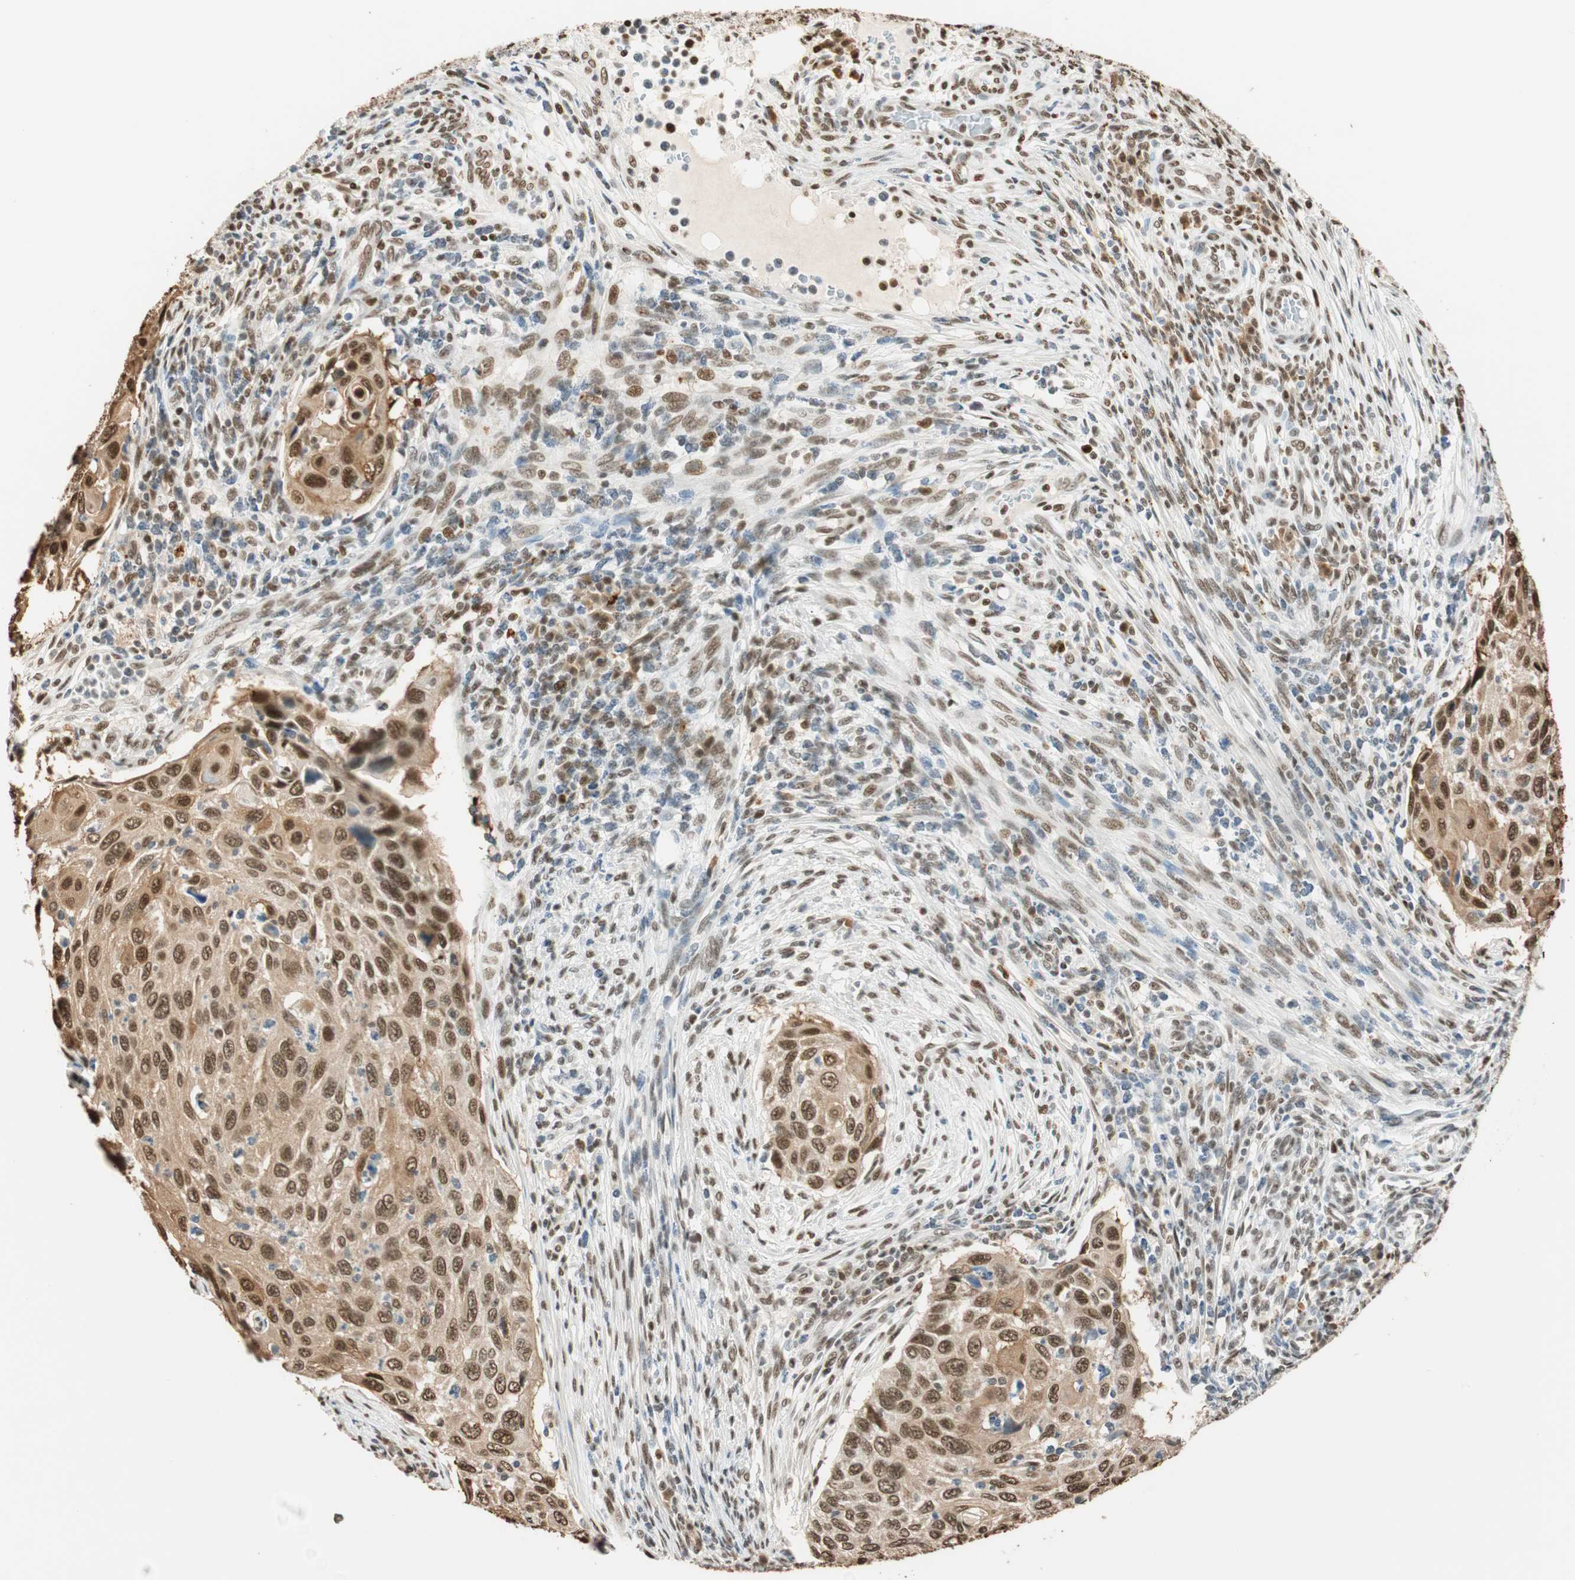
{"staining": {"intensity": "strong", "quantity": ">75%", "location": "cytoplasmic/membranous,nuclear"}, "tissue": "cervical cancer", "cell_type": "Tumor cells", "image_type": "cancer", "snomed": [{"axis": "morphology", "description": "Squamous cell carcinoma, NOS"}, {"axis": "topography", "description": "Cervix"}], "caption": "IHC photomicrograph of human squamous cell carcinoma (cervical) stained for a protein (brown), which displays high levels of strong cytoplasmic/membranous and nuclear positivity in about >75% of tumor cells.", "gene": "FANCG", "patient": {"sex": "female", "age": 70}}